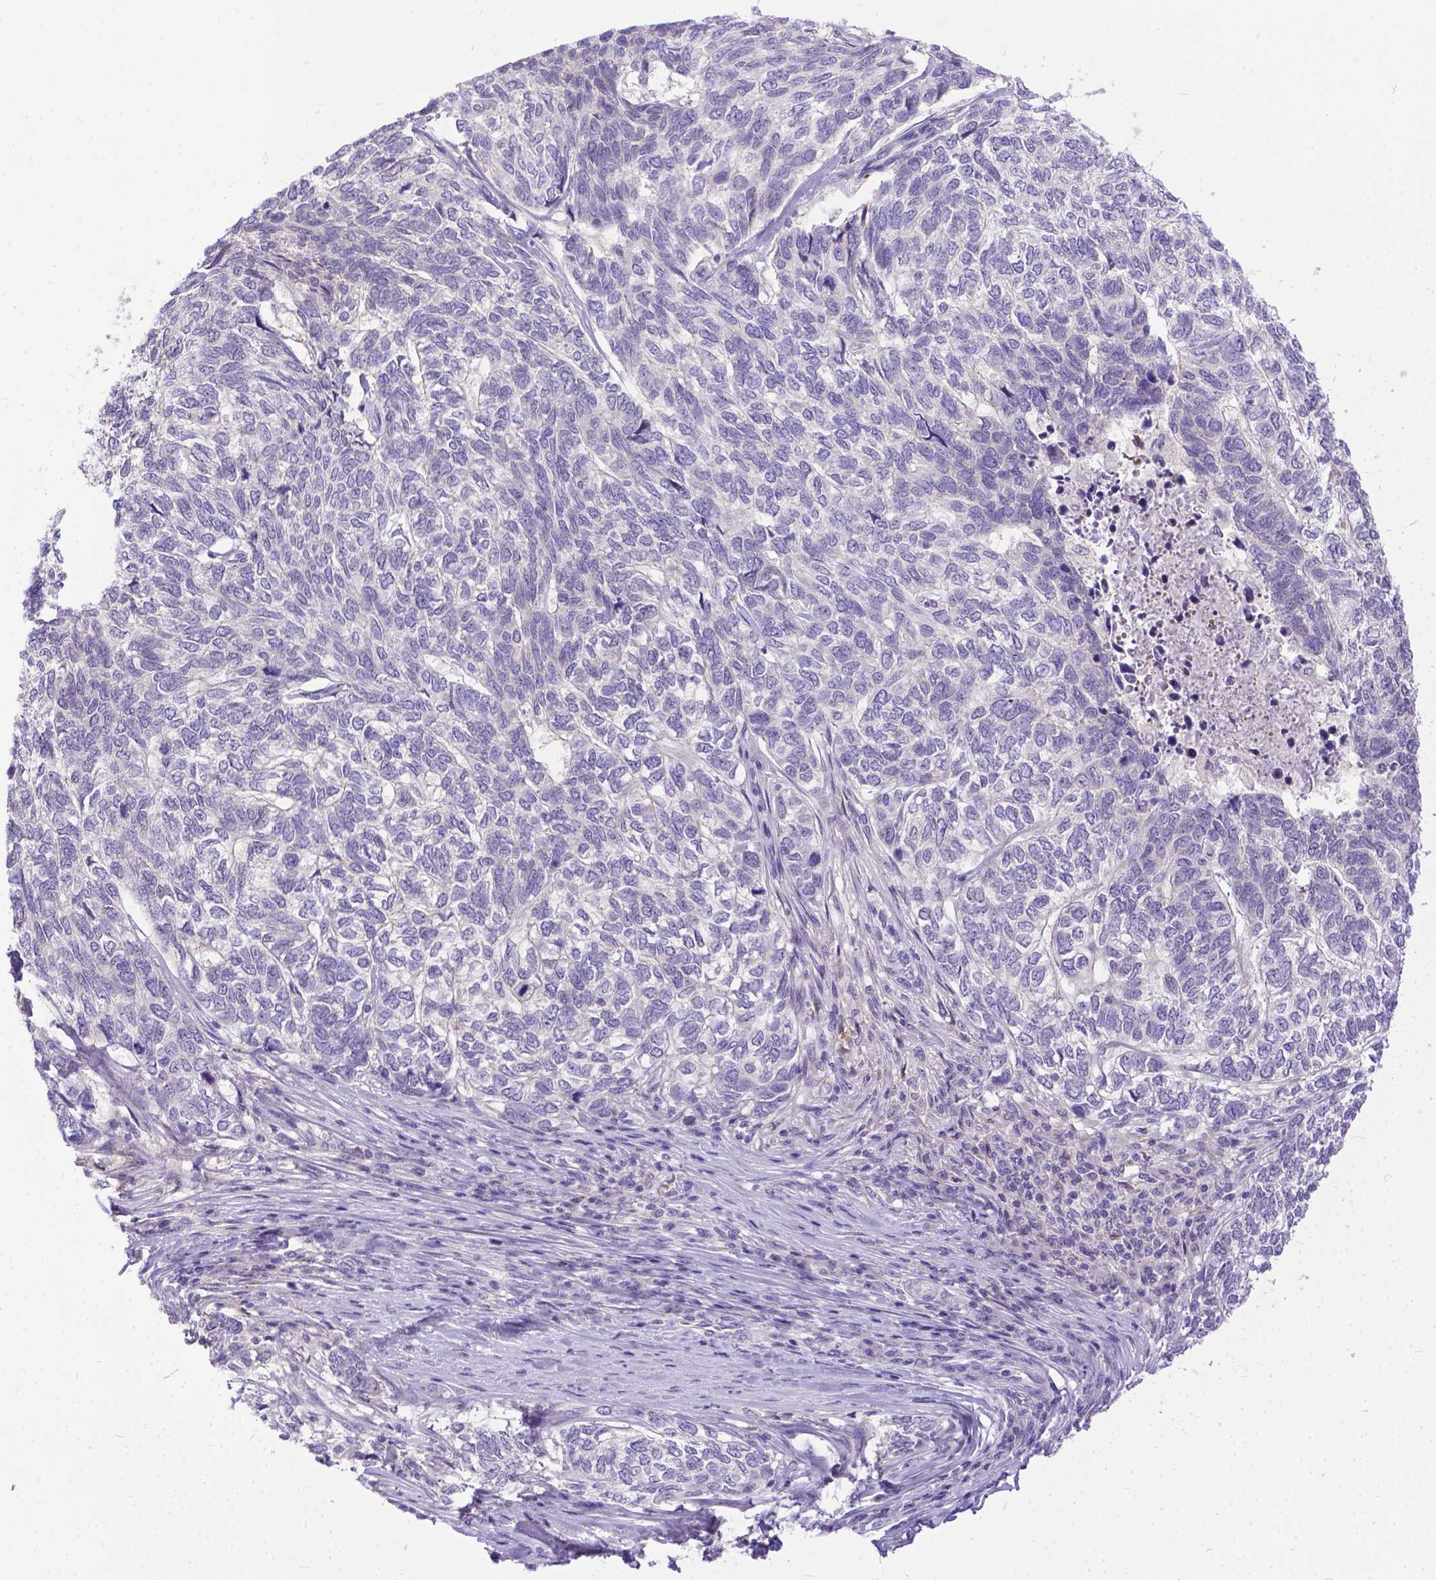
{"staining": {"intensity": "negative", "quantity": "none", "location": "none"}, "tissue": "skin cancer", "cell_type": "Tumor cells", "image_type": "cancer", "snomed": [{"axis": "morphology", "description": "Basal cell carcinoma"}, {"axis": "topography", "description": "Skin"}], "caption": "Tumor cells are negative for protein expression in human basal cell carcinoma (skin).", "gene": "TTLL6", "patient": {"sex": "female", "age": 65}}